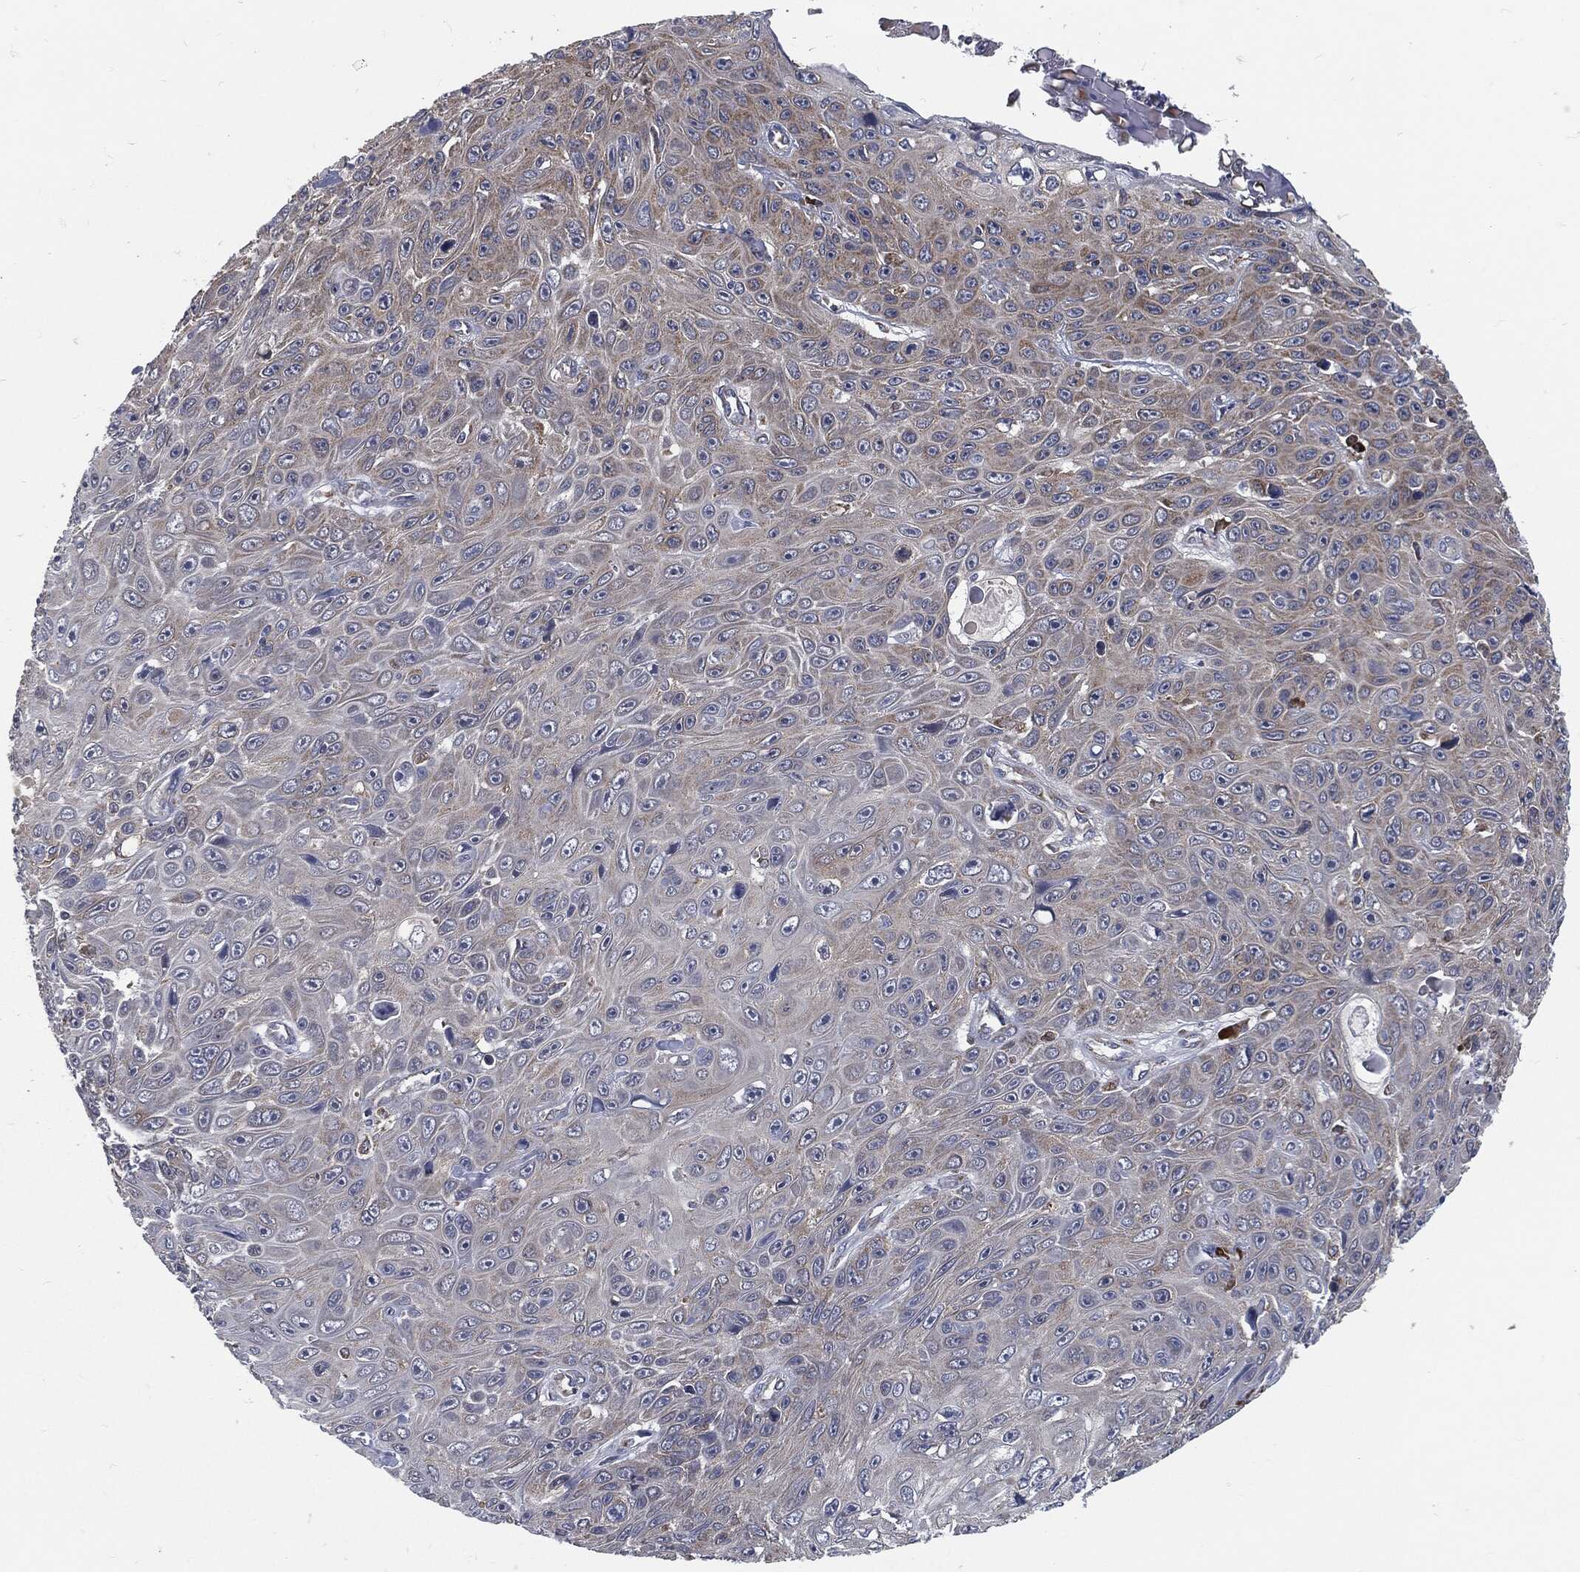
{"staining": {"intensity": "moderate", "quantity": "<25%", "location": "cytoplasmic/membranous"}, "tissue": "skin cancer", "cell_type": "Tumor cells", "image_type": "cancer", "snomed": [{"axis": "morphology", "description": "Squamous cell carcinoma, NOS"}, {"axis": "topography", "description": "Skin"}], "caption": "Tumor cells exhibit low levels of moderate cytoplasmic/membranous positivity in approximately <25% of cells in human skin squamous cell carcinoma. (IHC, brightfield microscopy, high magnification).", "gene": "PRDX4", "patient": {"sex": "male", "age": 82}}